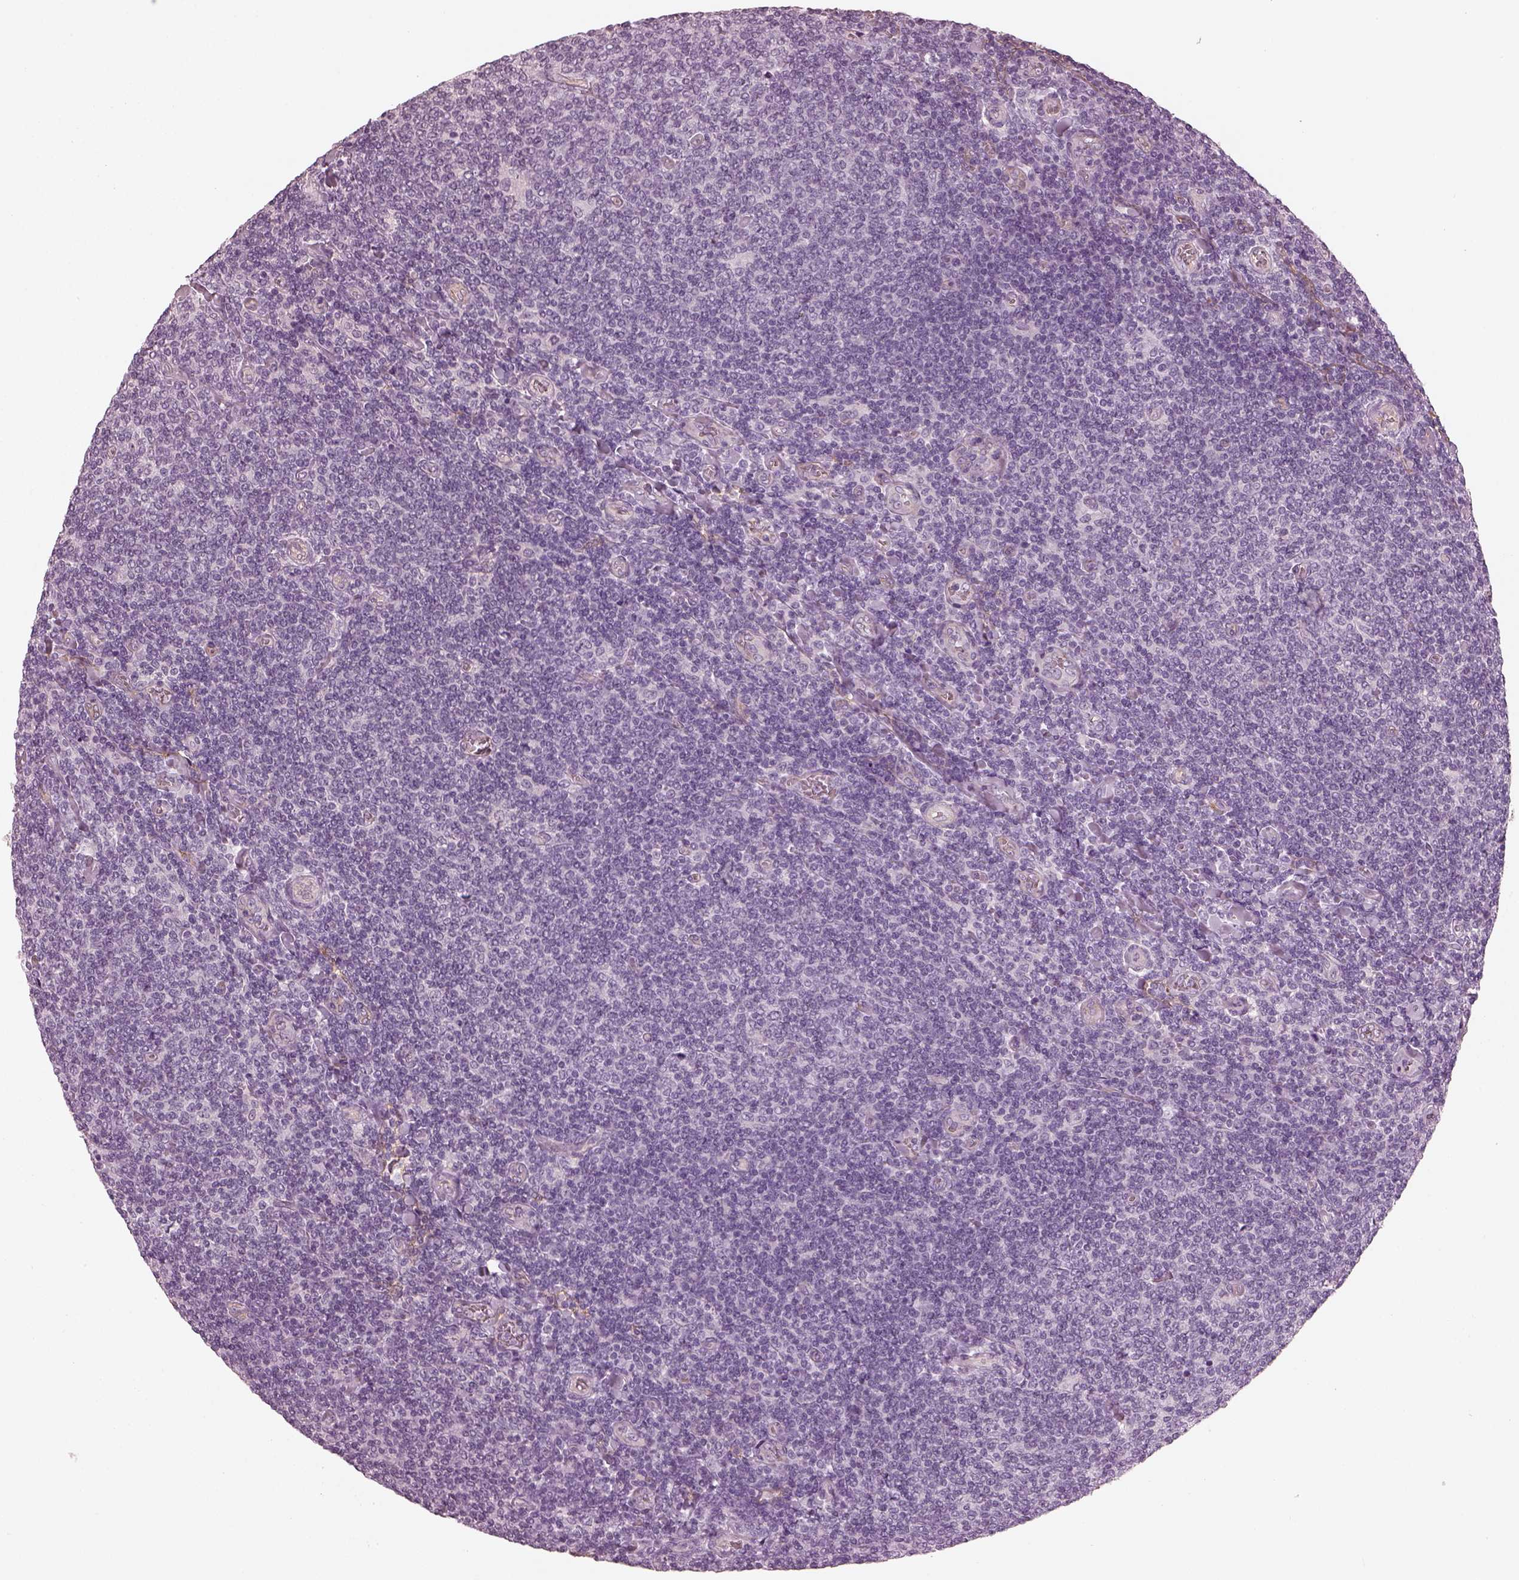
{"staining": {"intensity": "negative", "quantity": "none", "location": "none"}, "tissue": "lymphoma", "cell_type": "Tumor cells", "image_type": "cancer", "snomed": [{"axis": "morphology", "description": "Malignant lymphoma, non-Hodgkin's type, Low grade"}, {"axis": "topography", "description": "Lymph node"}], "caption": "IHC of lymphoma shows no expression in tumor cells.", "gene": "EIF4E1B", "patient": {"sex": "male", "age": 52}}